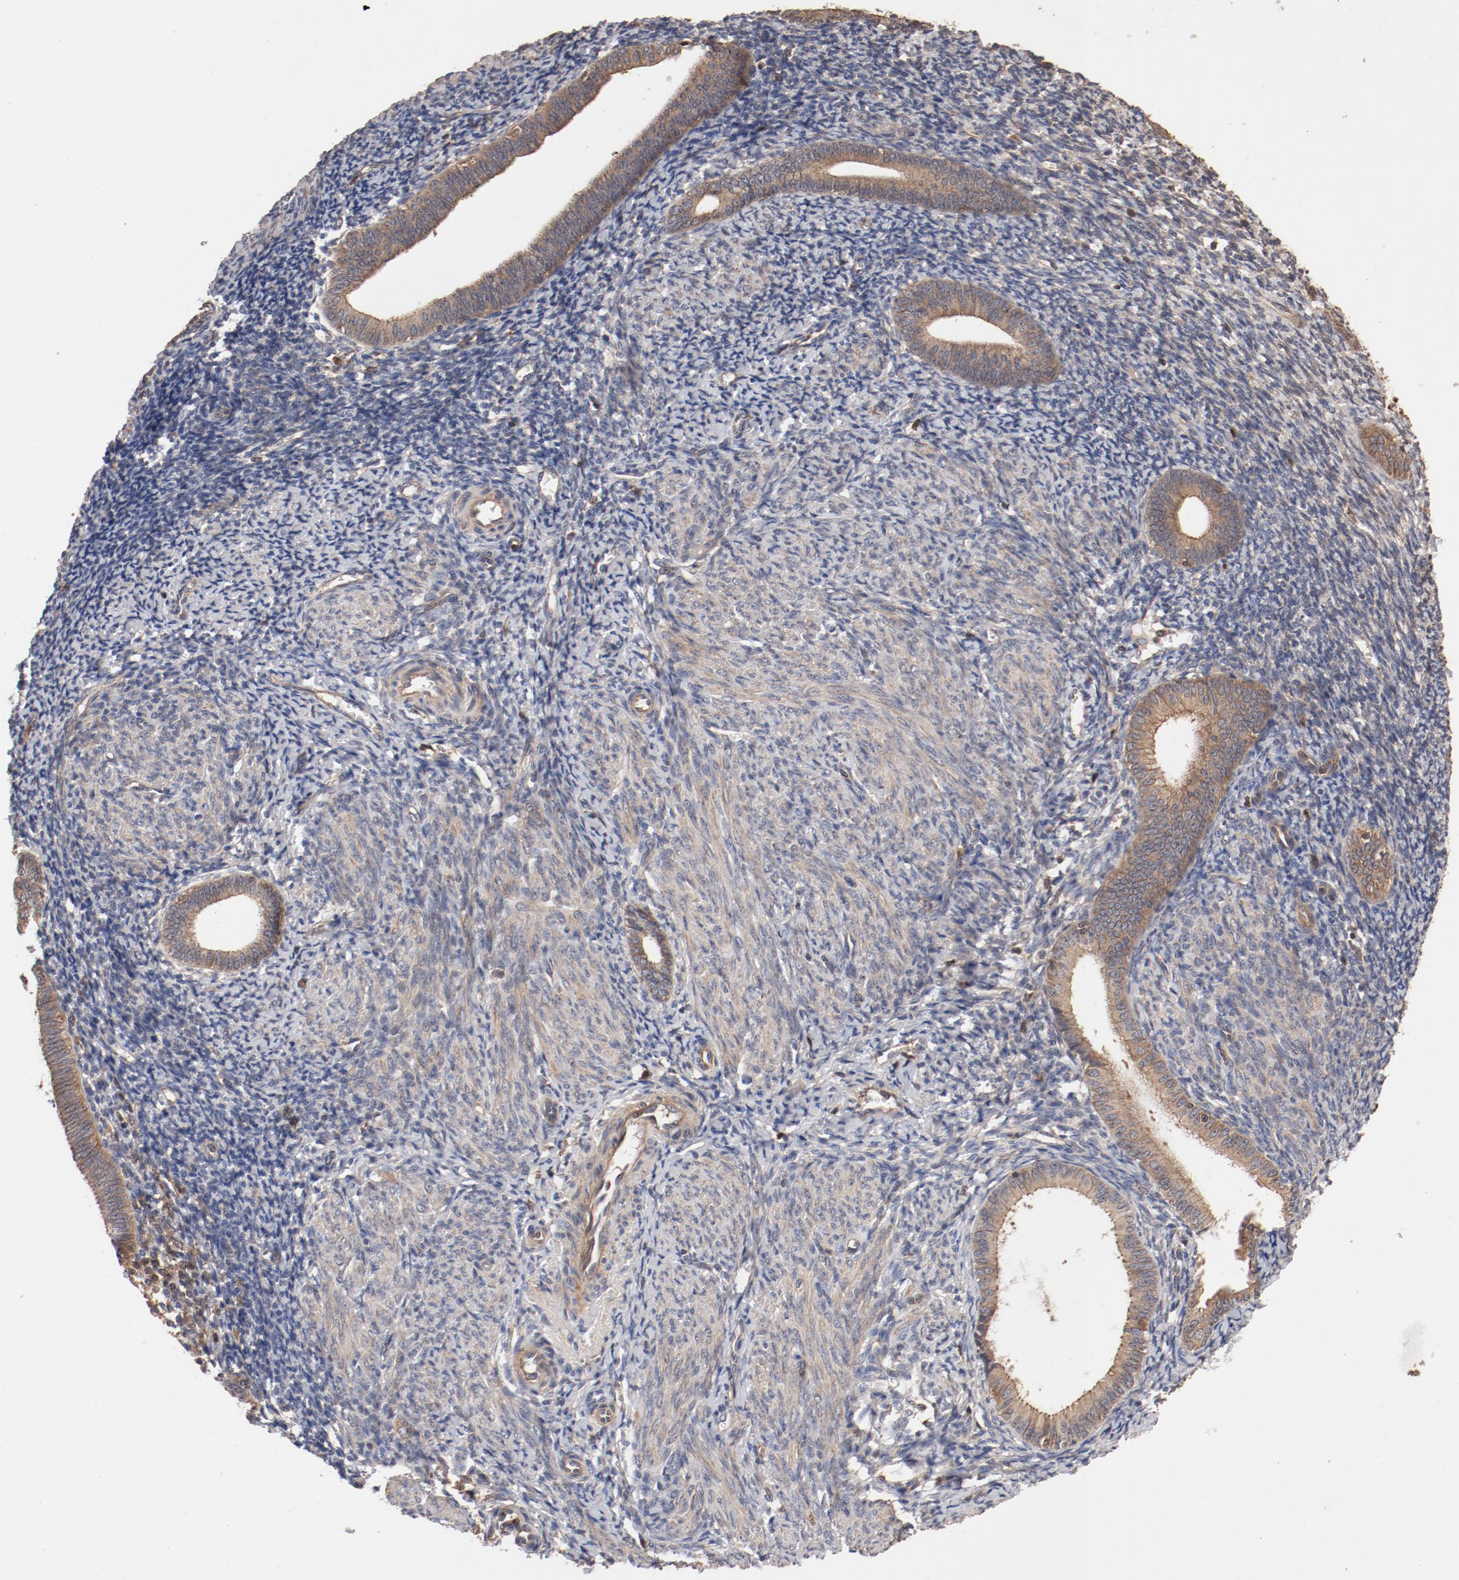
{"staining": {"intensity": "moderate", "quantity": ">75%", "location": "cytoplasmic/membranous"}, "tissue": "endometrium", "cell_type": "Cells in endometrial stroma", "image_type": "normal", "snomed": [{"axis": "morphology", "description": "Normal tissue, NOS"}, {"axis": "topography", "description": "Endometrium"}], "caption": "A photomicrograph of human endometrium stained for a protein exhibits moderate cytoplasmic/membranous brown staining in cells in endometrial stroma. Immunohistochemistry stains the protein in brown and the nuclei are stained blue.", "gene": "GUF1", "patient": {"sex": "female", "age": 57}}